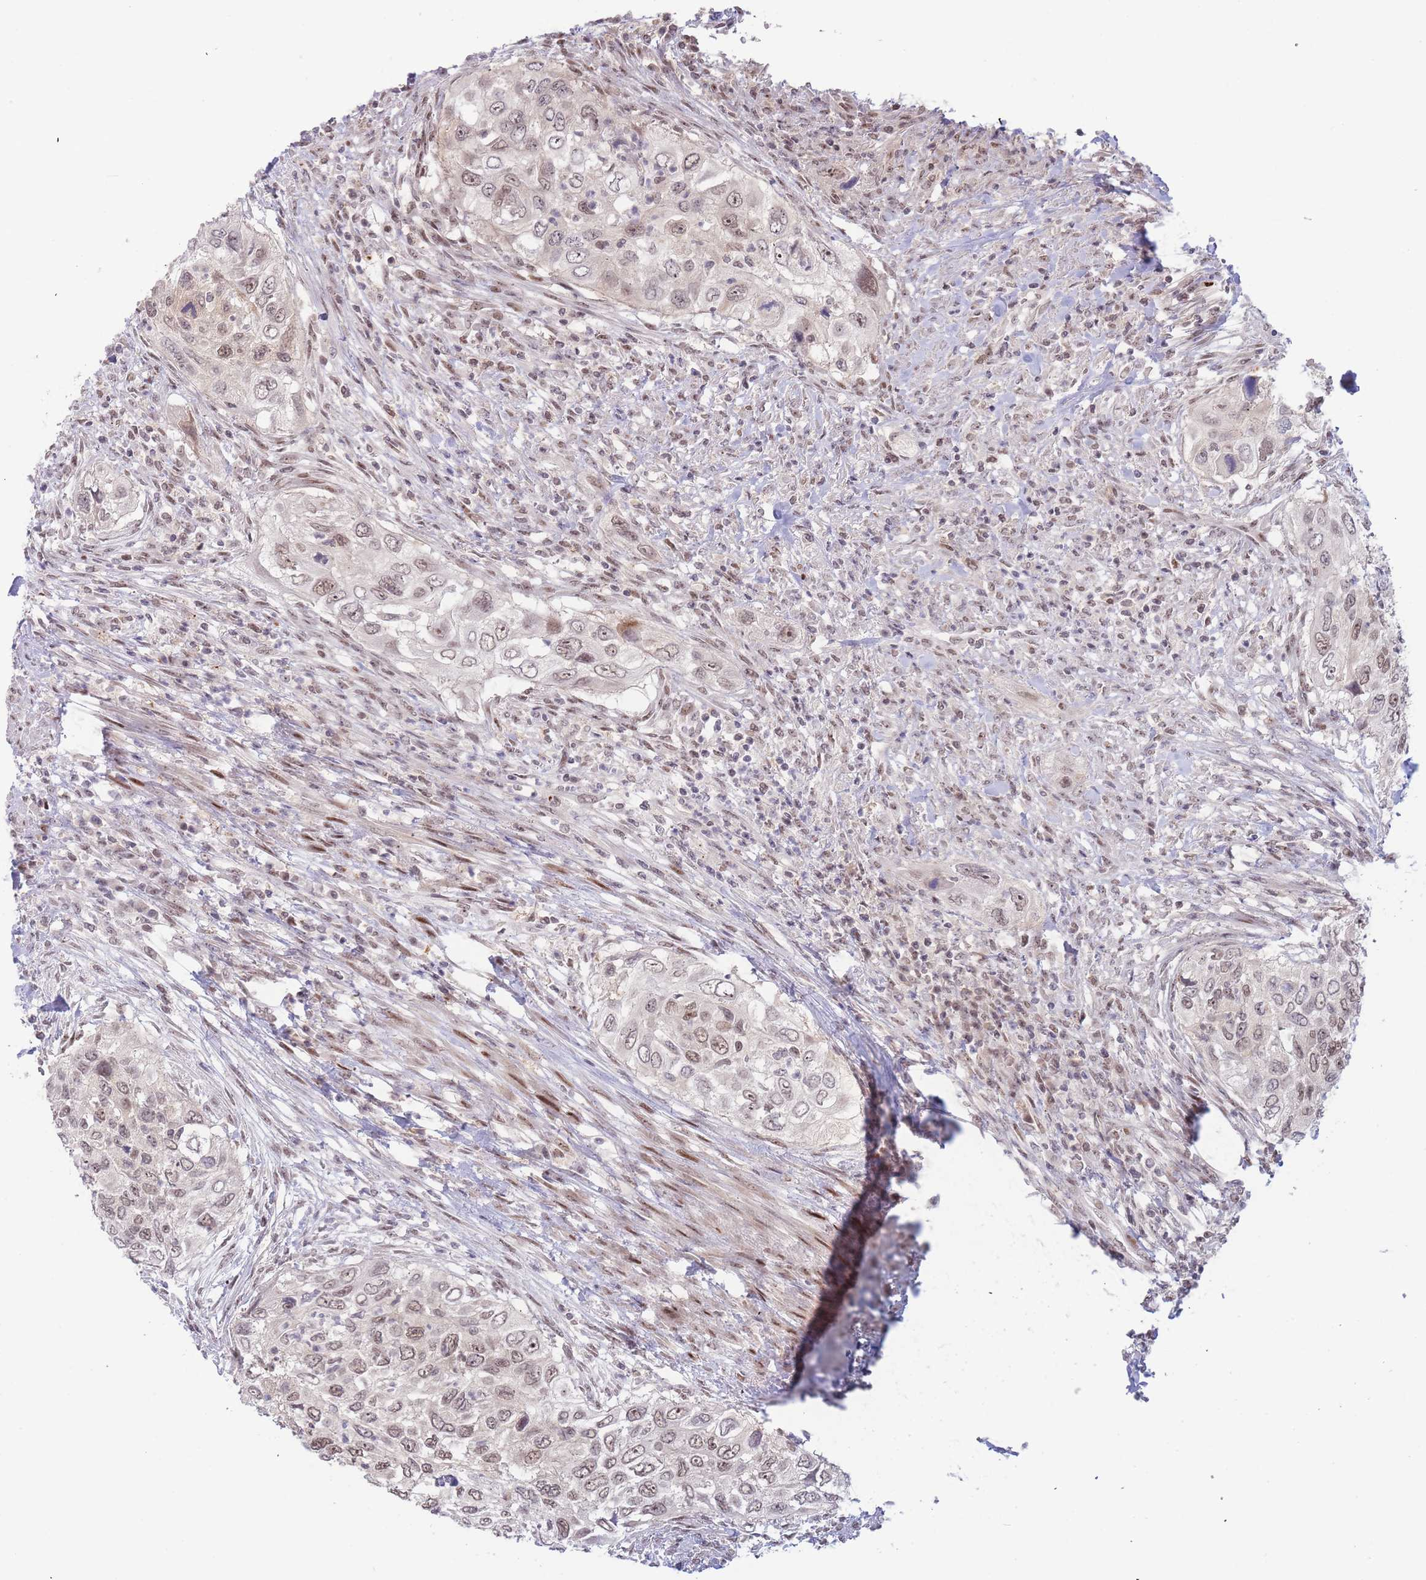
{"staining": {"intensity": "moderate", "quantity": "25%-75%", "location": "nuclear"}, "tissue": "urothelial cancer", "cell_type": "Tumor cells", "image_type": "cancer", "snomed": [{"axis": "morphology", "description": "Urothelial carcinoma, High grade"}, {"axis": "topography", "description": "Urinary bladder"}], "caption": "An IHC micrograph of tumor tissue is shown. Protein staining in brown labels moderate nuclear positivity in urothelial cancer within tumor cells.", "gene": "DEAF1", "patient": {"sex": "female", "age": 60}}